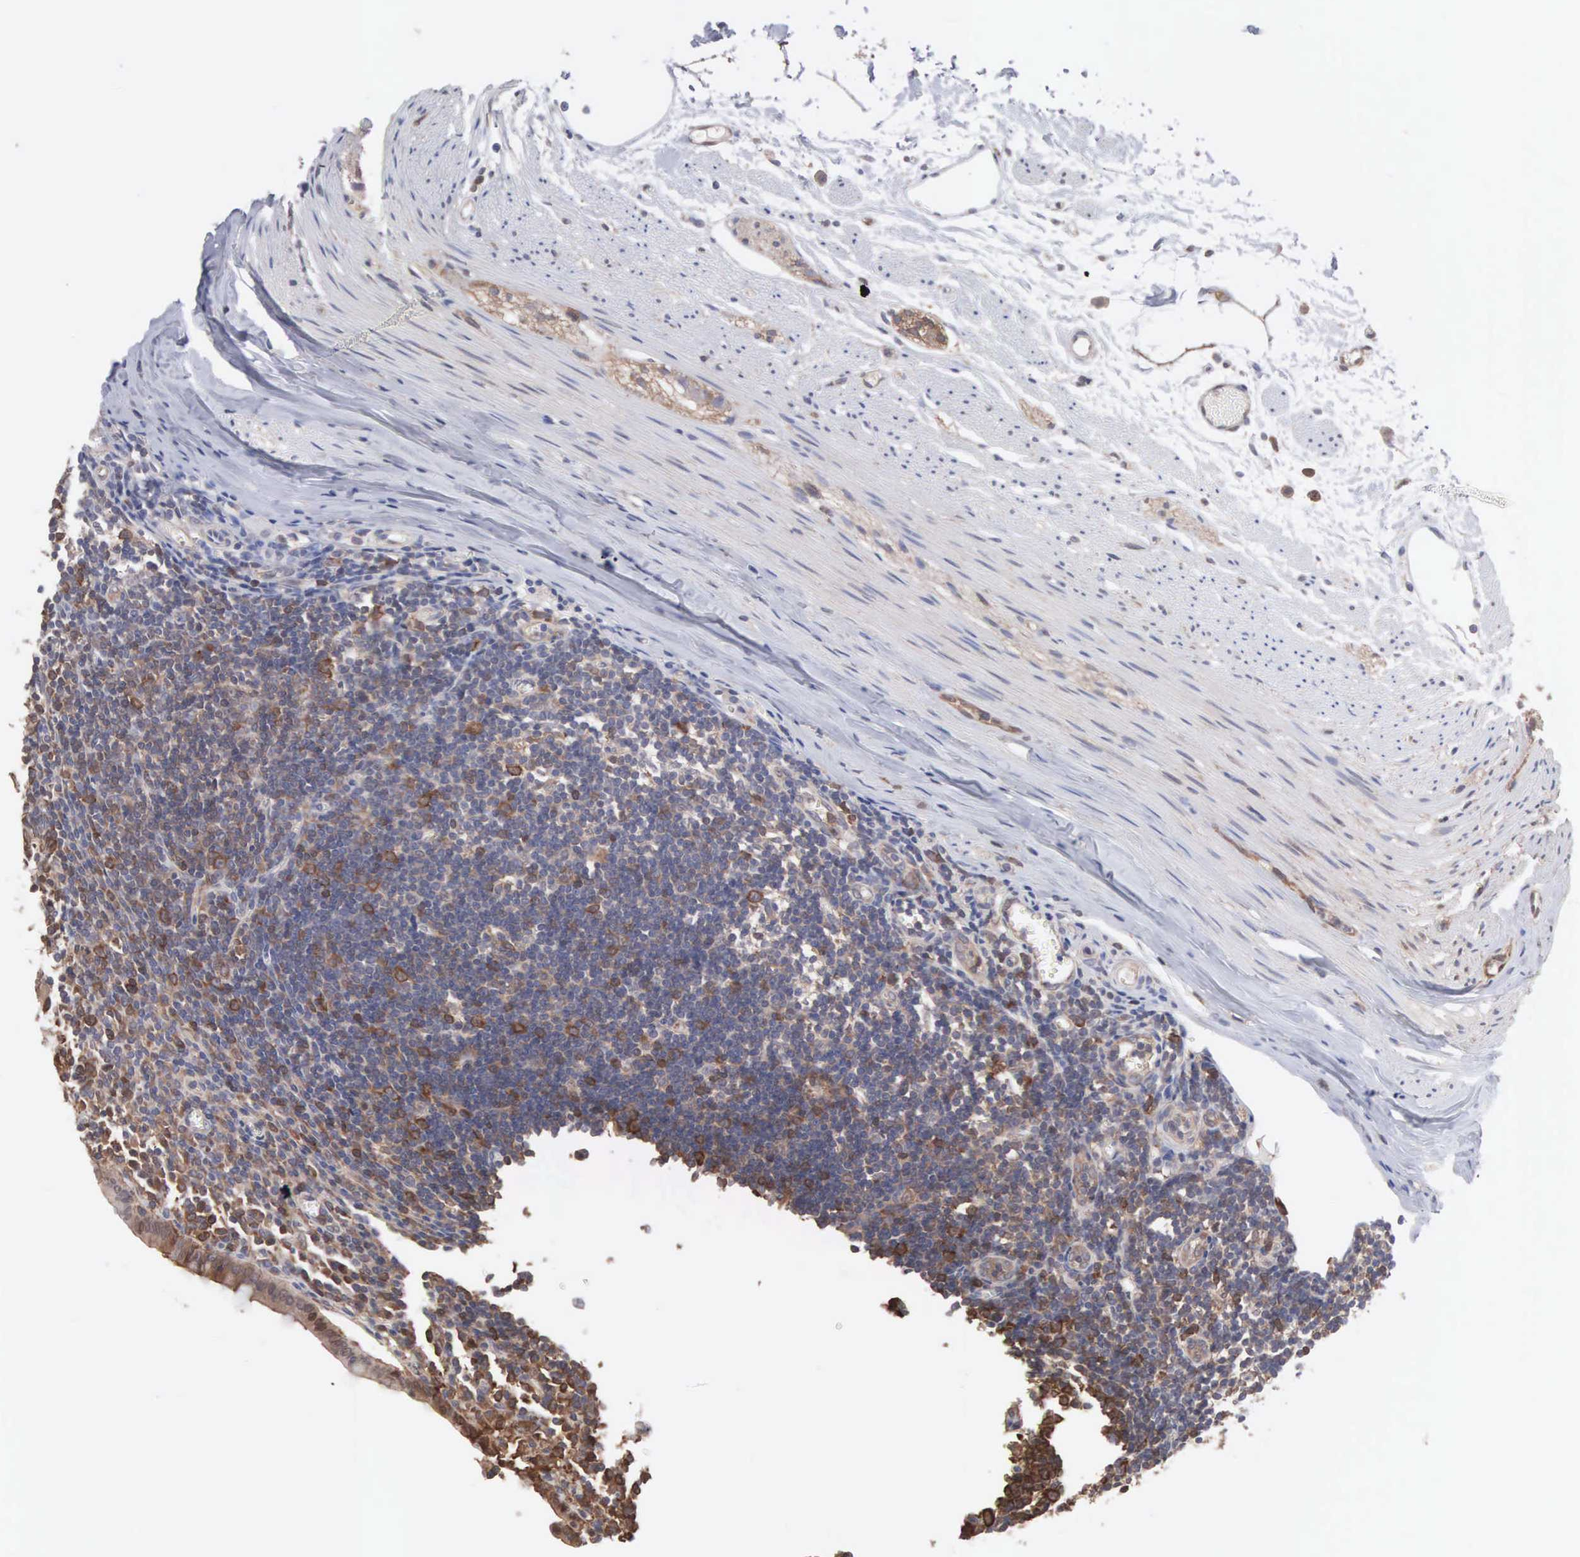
{"staining": {"intensity": "strong", "quantity": ">75%", "location": "cytoplasmic/membranous"}, "tissue": "appendix", "cell_type": "Glandular cells", "image_type": "normal", "snomed": [{"axis": "morphology", "description": "Normal tissue, NOS"}, {"axis": "topography", "description": "Appendix"}], "caption": "Human appendix stained for a protein (brown) reveals strong cytoplasmic/membranous positive staining in approximately >75% of glandular cells.", "gene": "MTHFD1", "patient": {"sex": "female", "age": 19}}